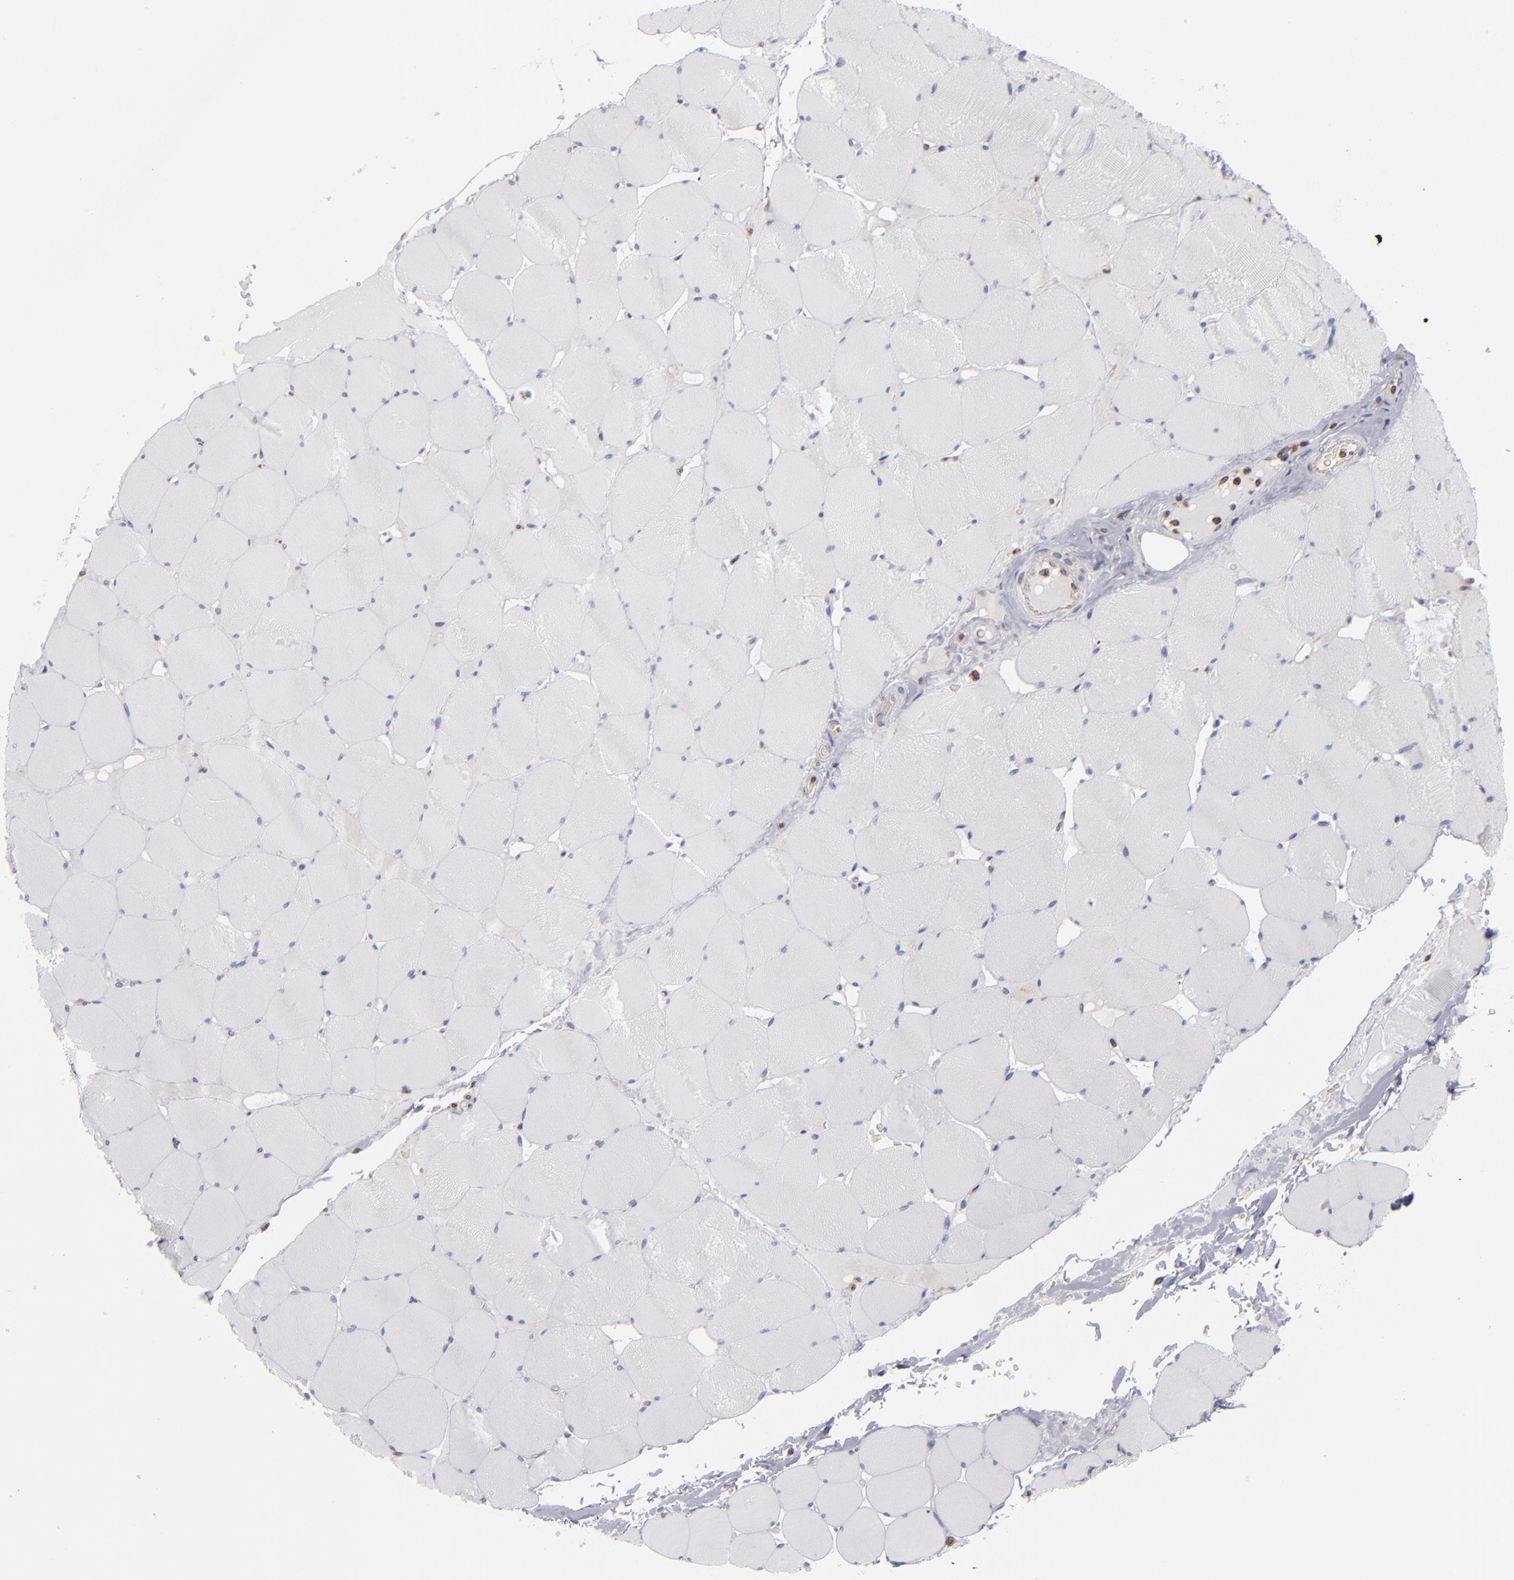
{"staining": {"intensity": "negative", "quantity": "none", "location": "none"}, "tissue": "skeletal muscle", "cell_type": "Myocytes", "image_type": "normal", "snomed": [{"axis": "morphology", "description": "Normal tissue, NOS"}, {"axis": "topography", "description": "Skeletal muscle"}], "caption": "Skeletal muscle stained for a protein using immunohistochemistry reveals no staining myocytes.", "gene": "TMX1", "patient": {"sex": "male", "age": 62}}